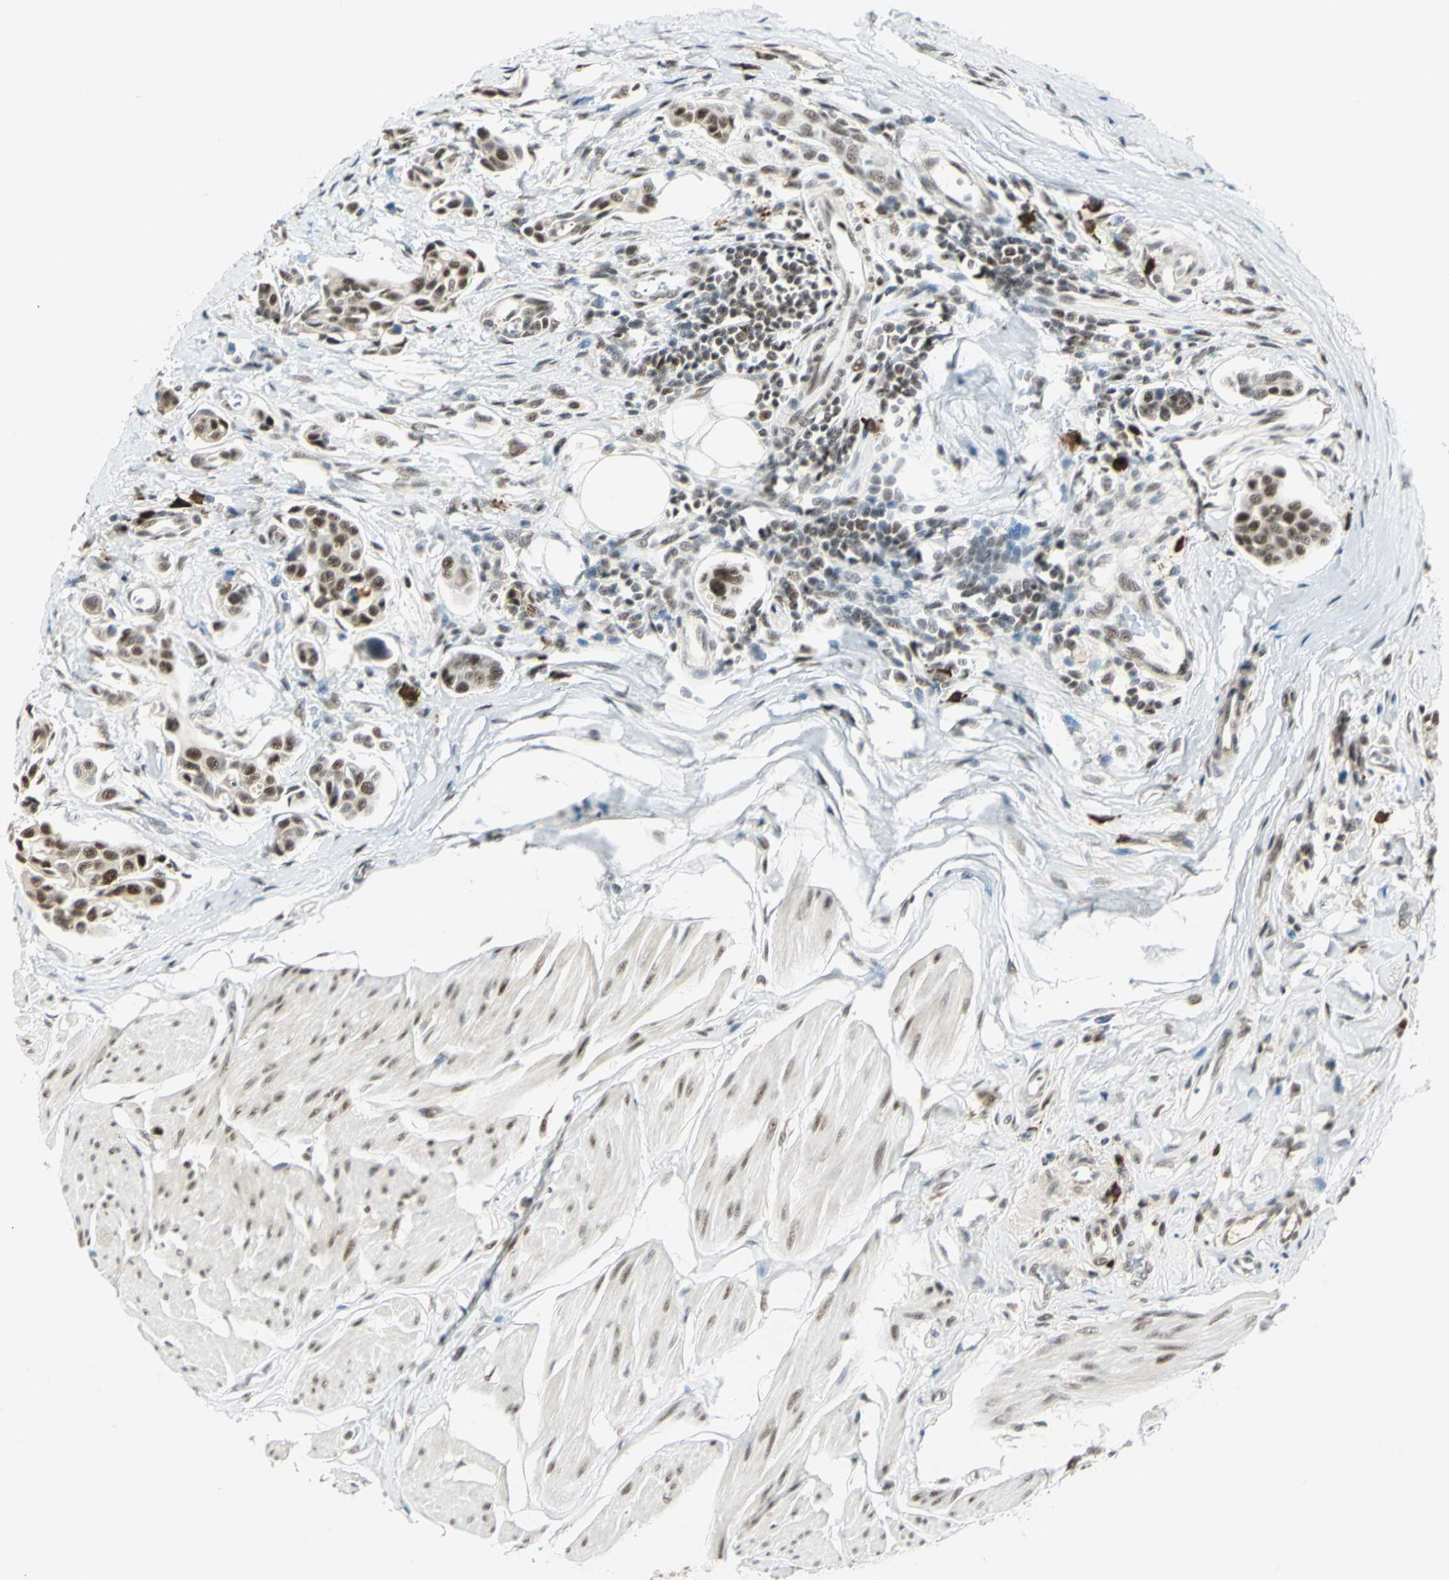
{"staining": {"intensity": "moderate", "quantity": ">75%", "location": "nuclear"}, "tissue": "urothelial cancer", "cell_type": "Tumor cells", "image_type": "cancer", "snomed": [{"axis": "morphology", "description": "Urothelial carcinoma, High grade"}, {"axis": "topography", "description": "Urinary bladder"}], "caption": "Urothelial carcinoma (high-grade) tissue shows moderate nuclear positivity in about >75% of tumor cells", "gene": "CCNT1", "patient": {"sex": "male", "age": 78}}